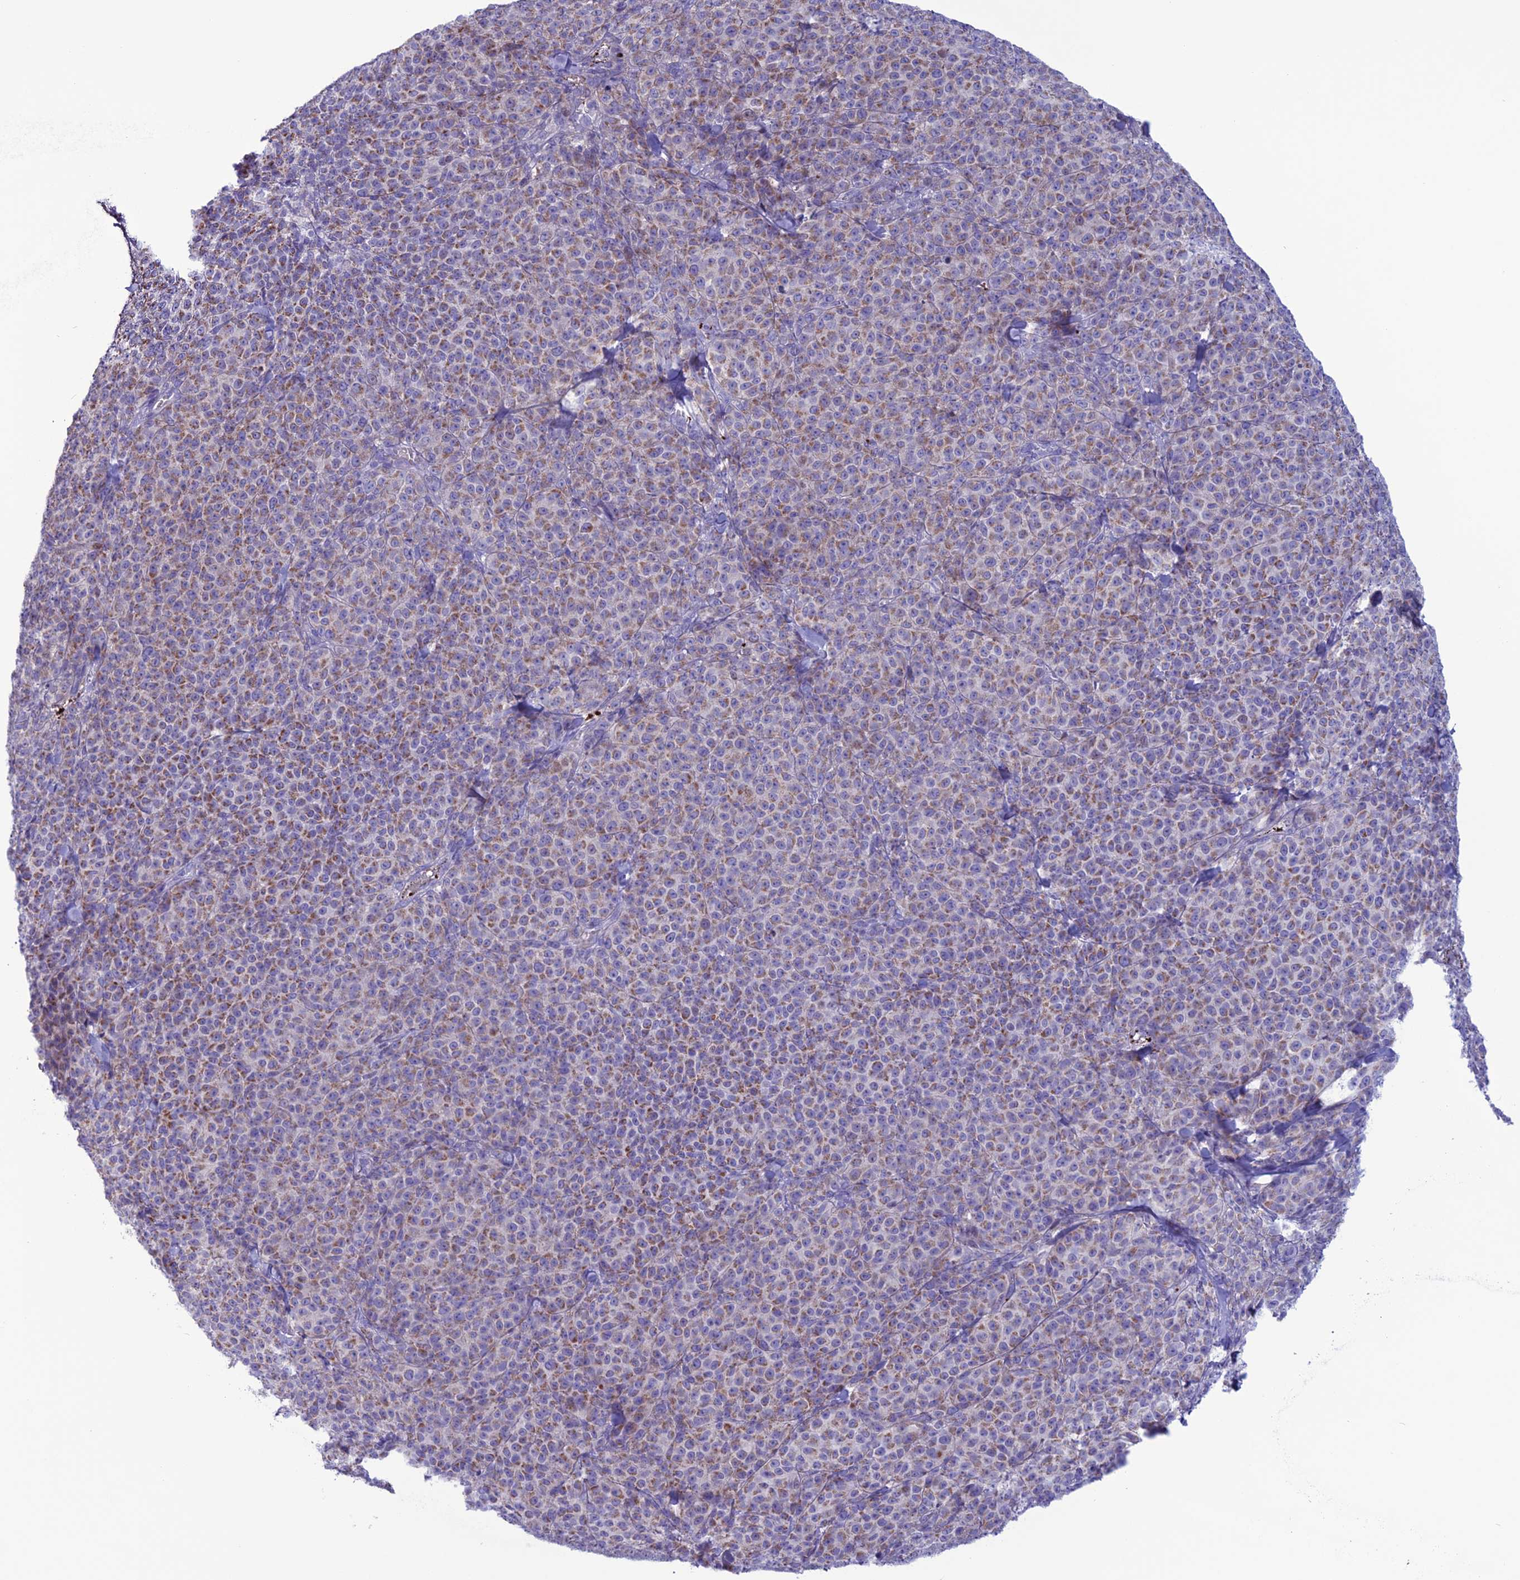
{"staining": {"intensity": "moderate", "quantity": ">75%", "location": "cytoplasmic/membranous"}, "tissue": "melanoma", "cell_type": "Tumor cells", "image_type": "cancer", "snomed": [{"axis": "morphology", "description": "Normal tissue, NOS"}, {"axis": "morphology", "description": "Malignant melanoma, NOS"}, {"axis": "topography", "description": "Skin"}], "caption": "Immunohistochemical staining of human malignant melanoma reveals medium levels of moderate cytoplasmic/membranous protein expression in about >75% of tumor cells.", "gene": "C21orf140", "patient": {"sex": "female", "age": 34}}